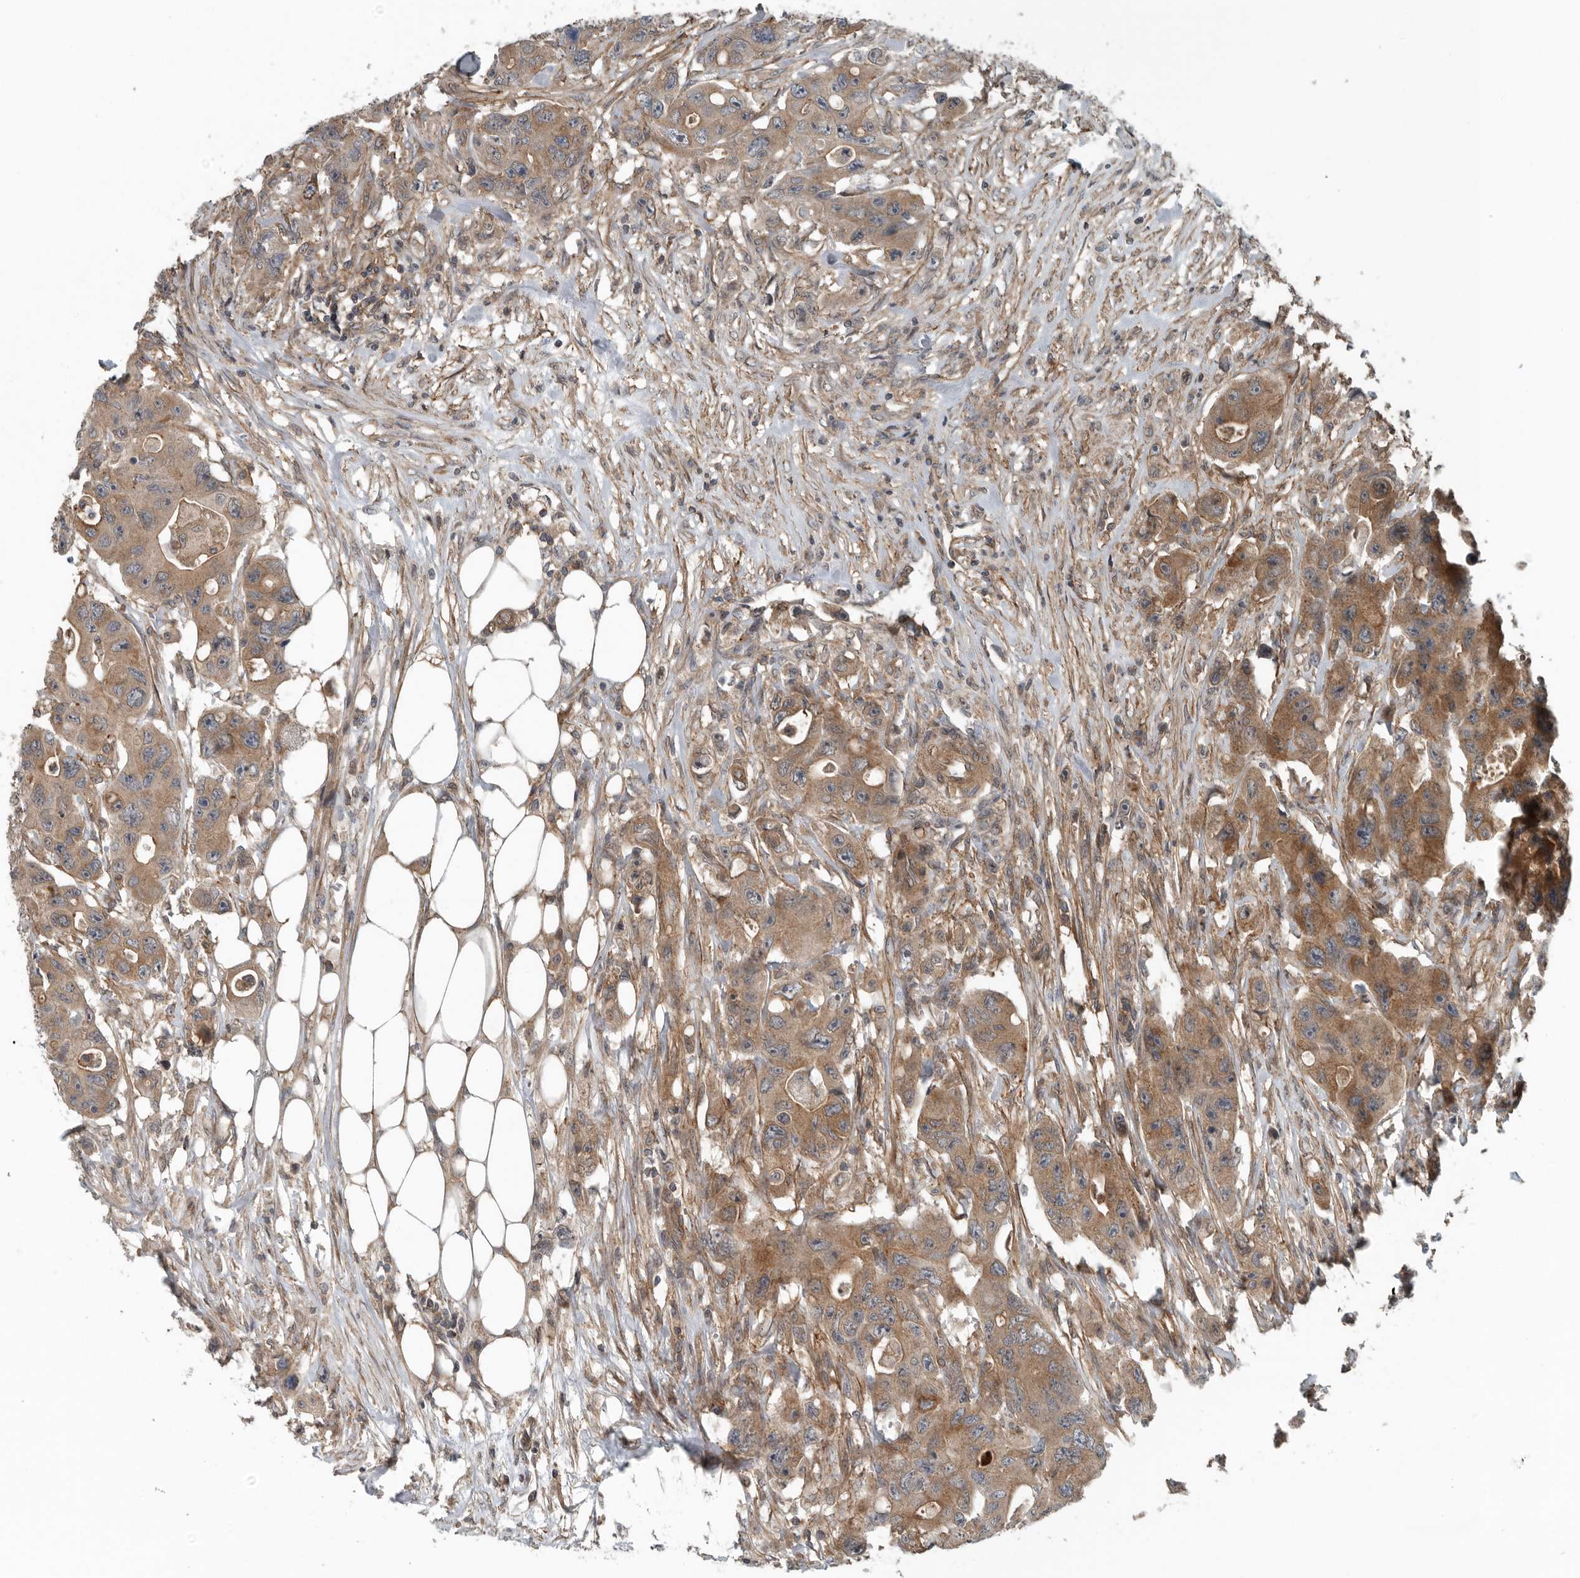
{"staining": {"intensity": "moderate", "quantity": ">75%", "location": "cytoplasmic/membranous"}, "tissue": "colorectal cancer", "cell_type": "Tumor cells", "image_type": "cancer", "snomed": [{"axis": "morphology", "description": "Adenocarcinoma, NOS"}, {"axis": "topography", "description": "Colon"}], "caption": "Human colorectal cancer stained with a brown dye exhibits moderate cytoplasmic/membranous positive positivity in about >75% of tumor cells.", "gene": "AMFR", "patient": {"sex": "female", "age": 46}}